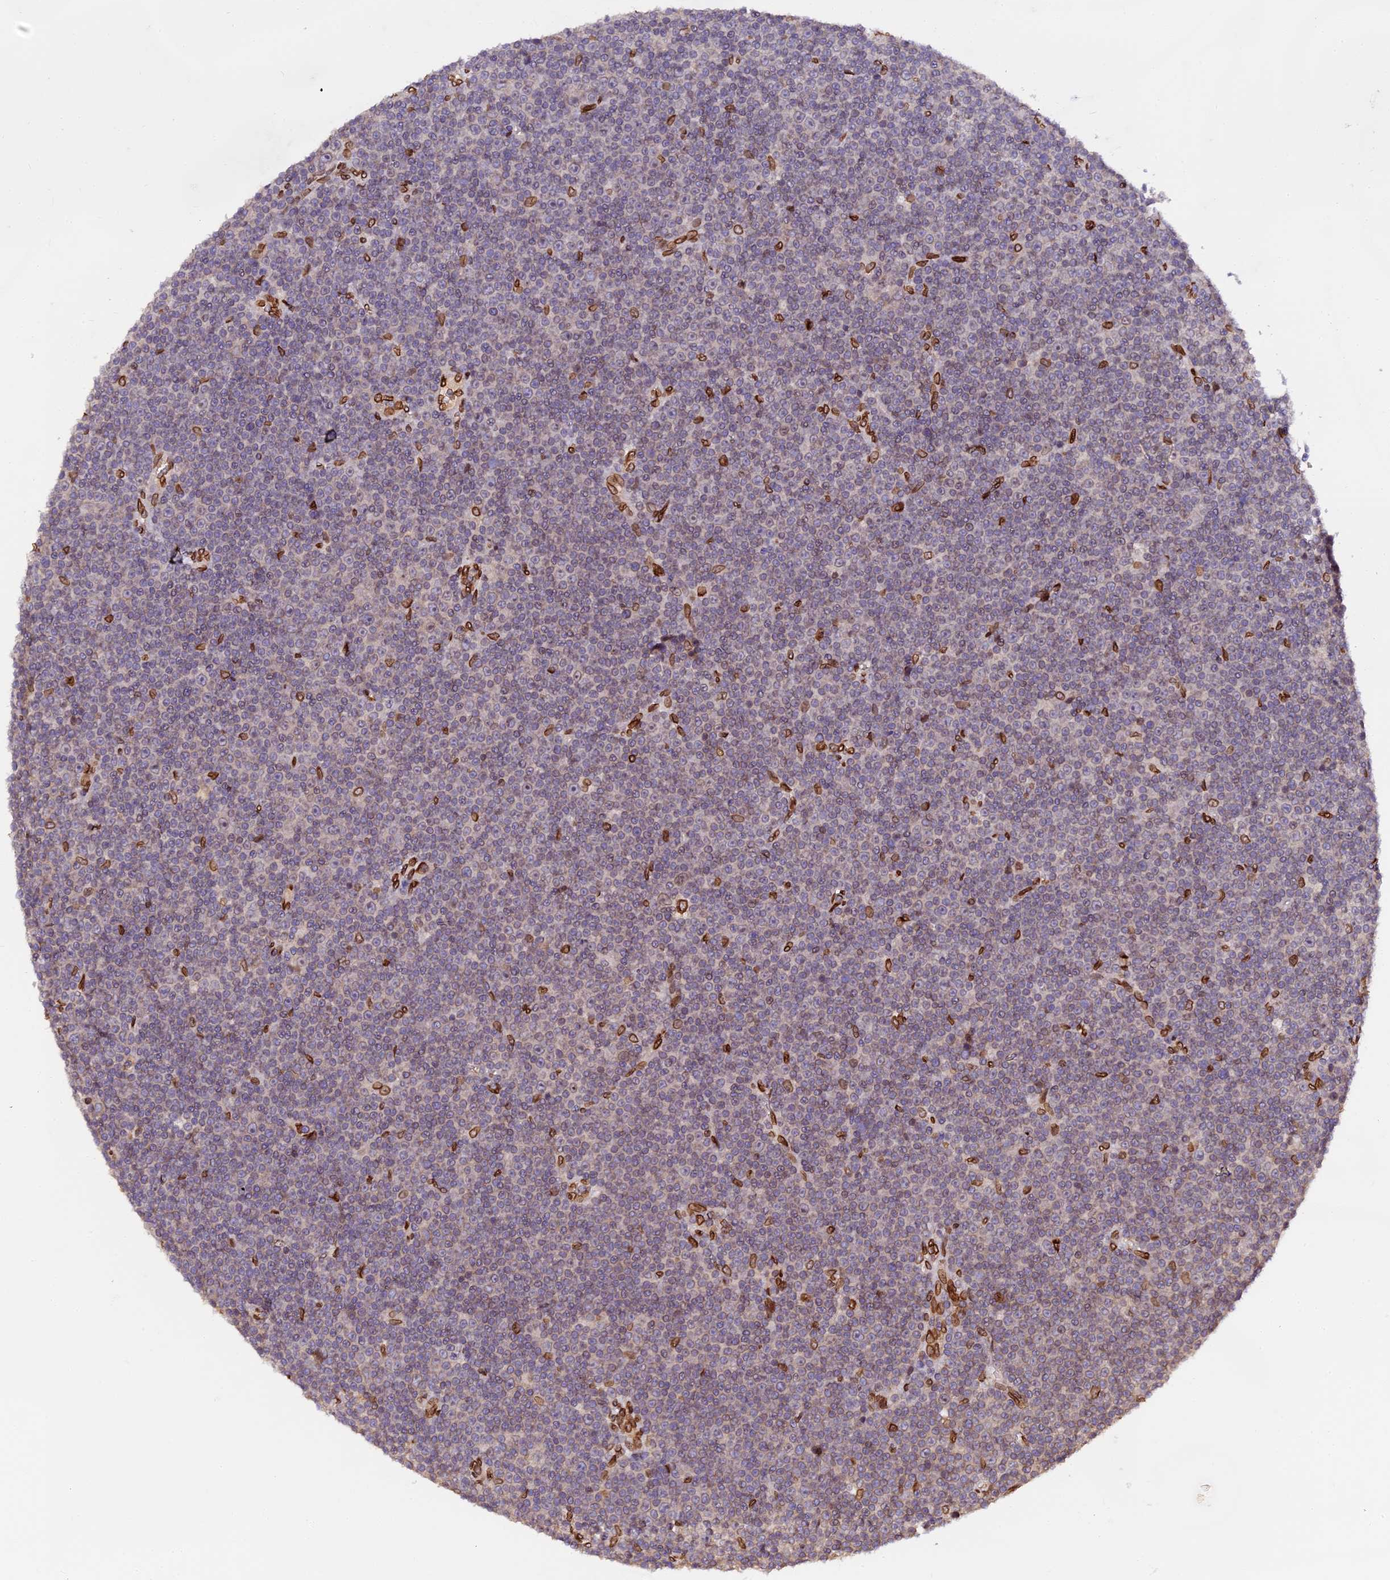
{"staining": {"intensity": "negative", "quantity": "none", "location": "none"}, "tissue": "lymphoma", "cell_type": "Tumor cells", "image_type": "cancer", "snomed": [{"axis": "morphology", "description": "Malignant lymphoma, non-Hodgkin's type, Low grade"}, {"axis": "topography", "description": "Lymph node"}], "caption": "Malignant lymphoma, non-Hodgkin's type (low-grade) was stained to show a protein in brown. There is no significant staining in tumor cells. The staining is performed using DAB (3,3'-diaminobenzidine) brown chromogen with nuclei counter-stained in using hematoxylin.", "gene": "ANAPC5", "patient": {"sex": "female", "age": 67}}